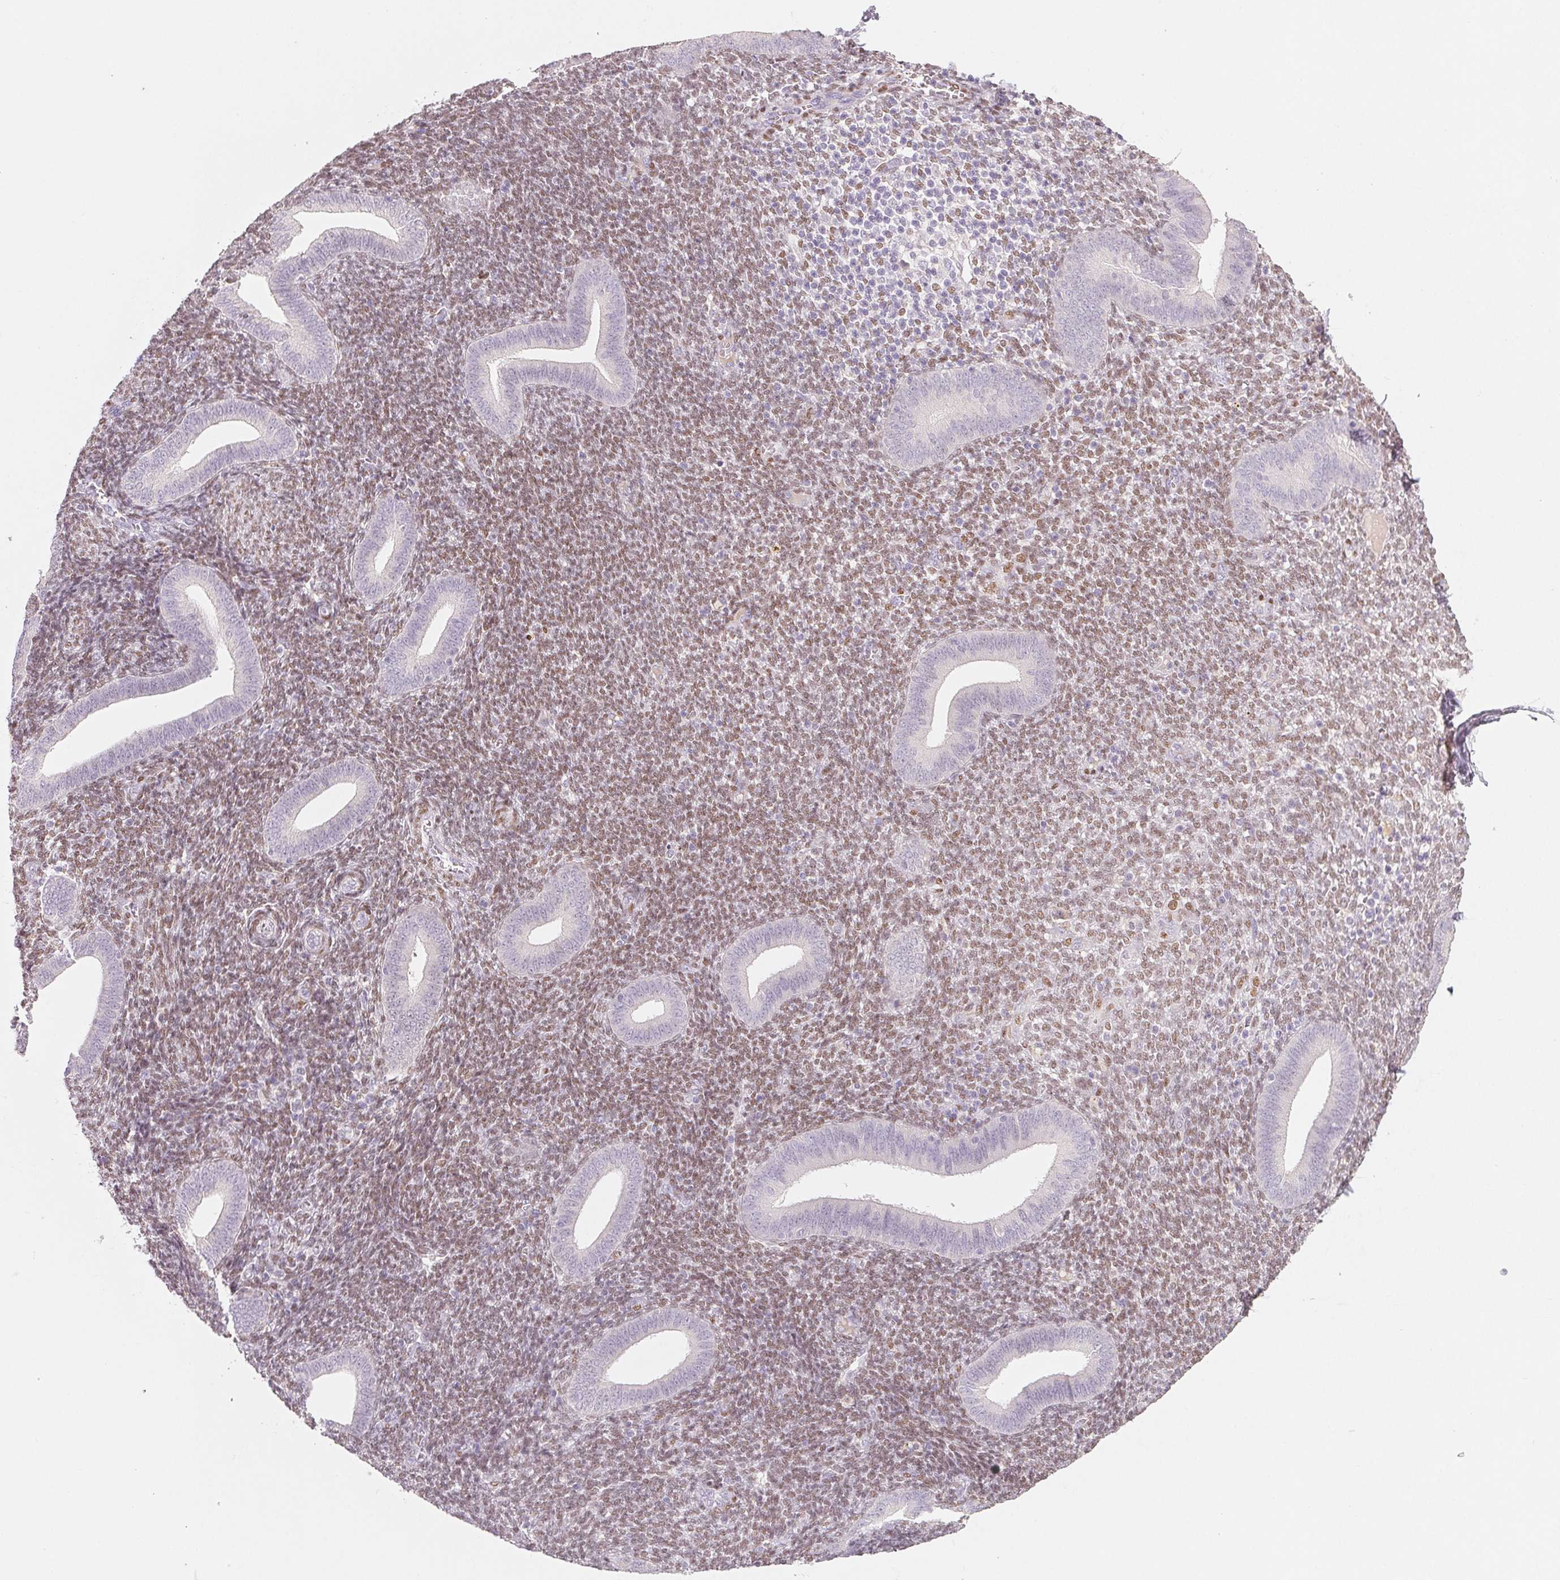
{"staining": {"intensity": "moderate", "quantity": "25%-75%", "location": "nuclear"}, "tissue": "endometrium", "cell_type": "Cells in endometrial stroma", "image_type": "normal", "snomed": [{"axis": "morphology", "description": "Normal tissue, NOS"}, {"axis": "topography", "description": "Endometrium"}], "caption": "This histopathology image displays immunohistochemistry staining of benign human endometrium, with medium moderate nuclear staining in about 25%-75% of cells in endometrial stroma.", "gene": "SMARCD3", "patient": {"sex": "female", "age": 25}}